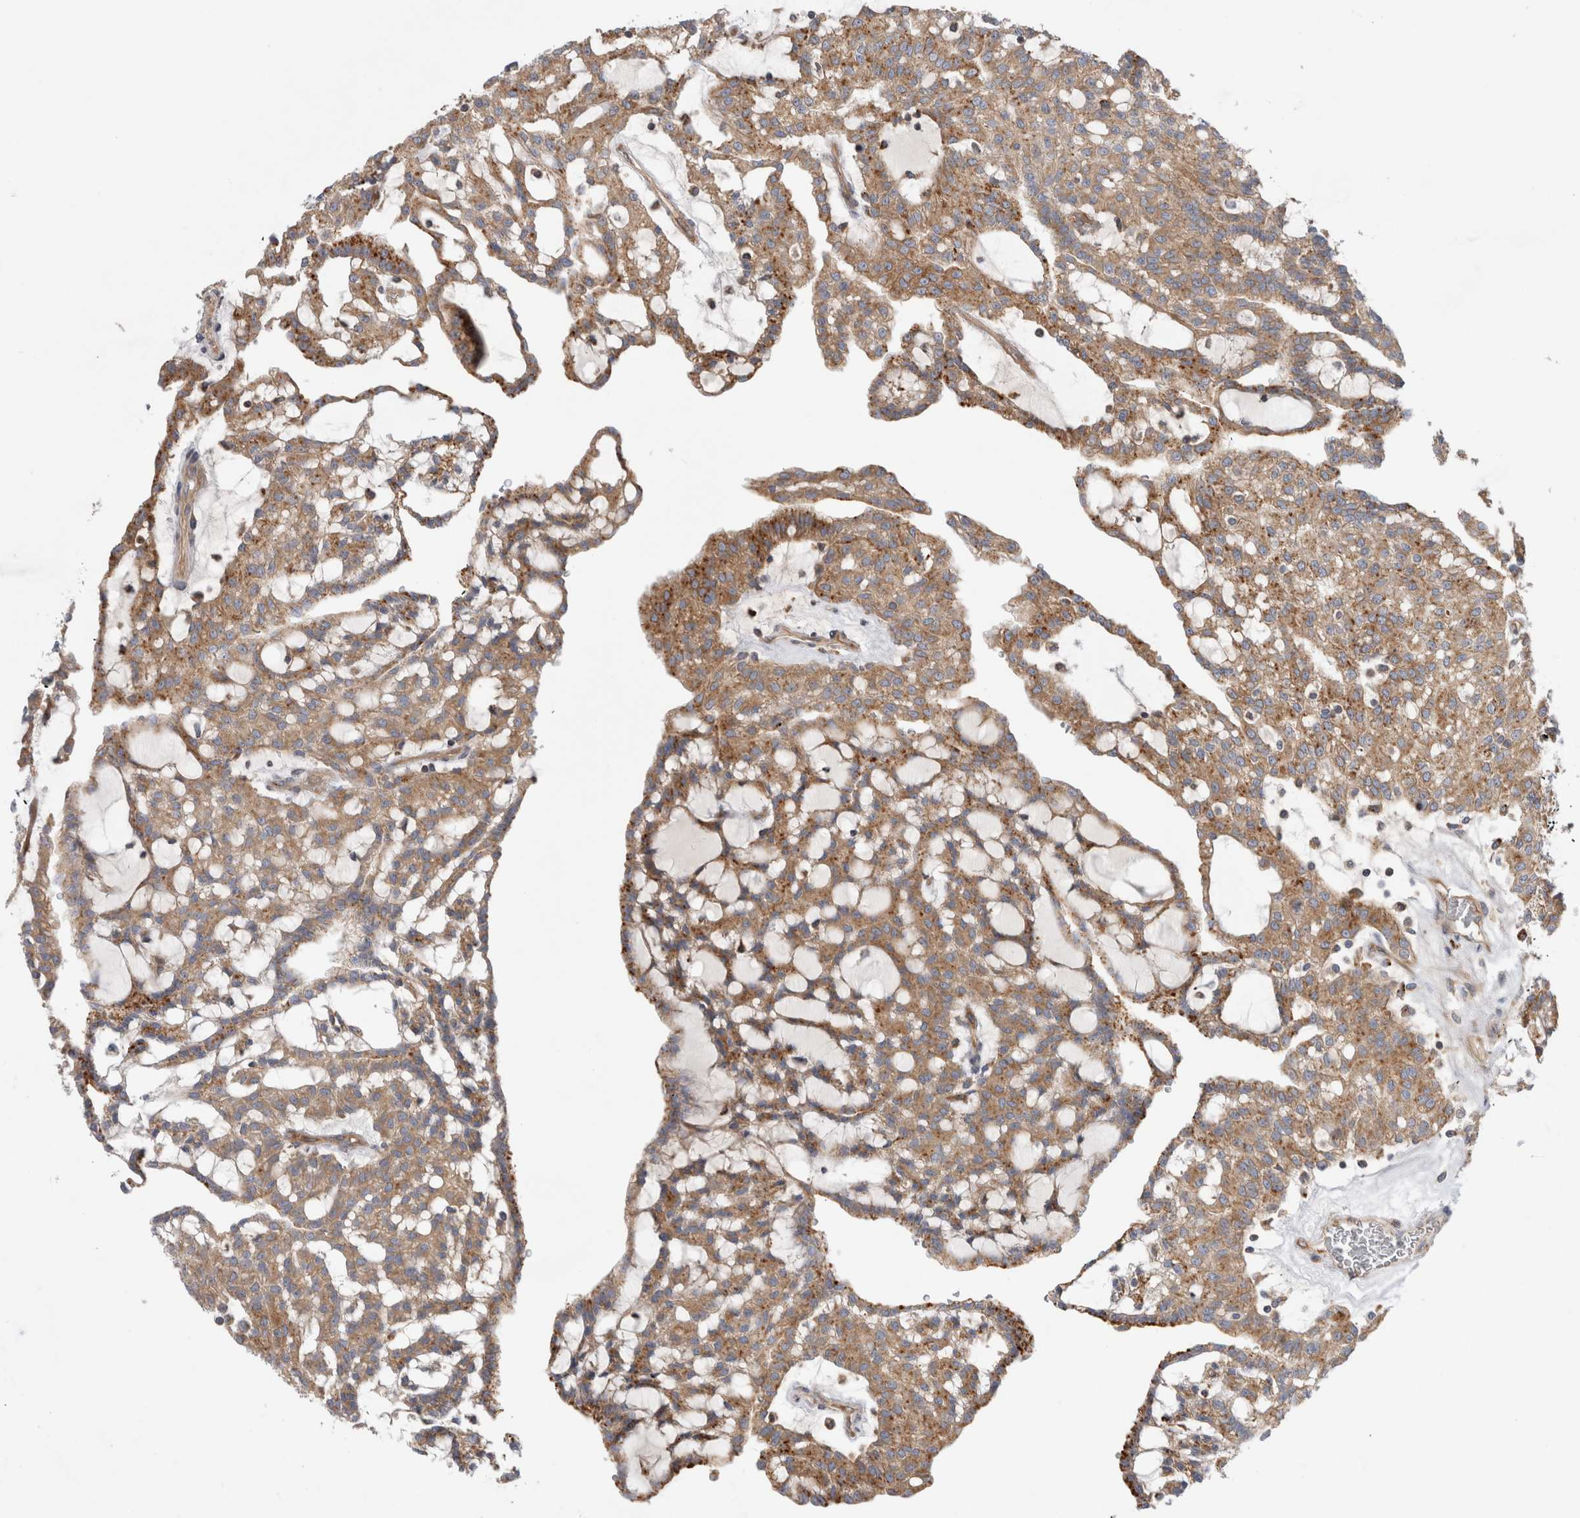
{"staining": {"intensity": "moderate", "quantity": ">75%", "location": "cytoplasmic/membranous"}, "tissue": "renal cancer", "cell_type": "Tumor cells", "image_type": "cancer", "snomed": [{"axis": "morphology", "description": "Adenocarcinoma, NOS"}, {"axis": "topography", "description": "Kidney"}], "caption": "Adenocarcinoma (renal) stained with IHC reveals moderate cytoplasmic/membranous expression in approximately >75% of tumor cells.", "gene": "PDCD10", "patient": {"sex": "male", "age": 63}}